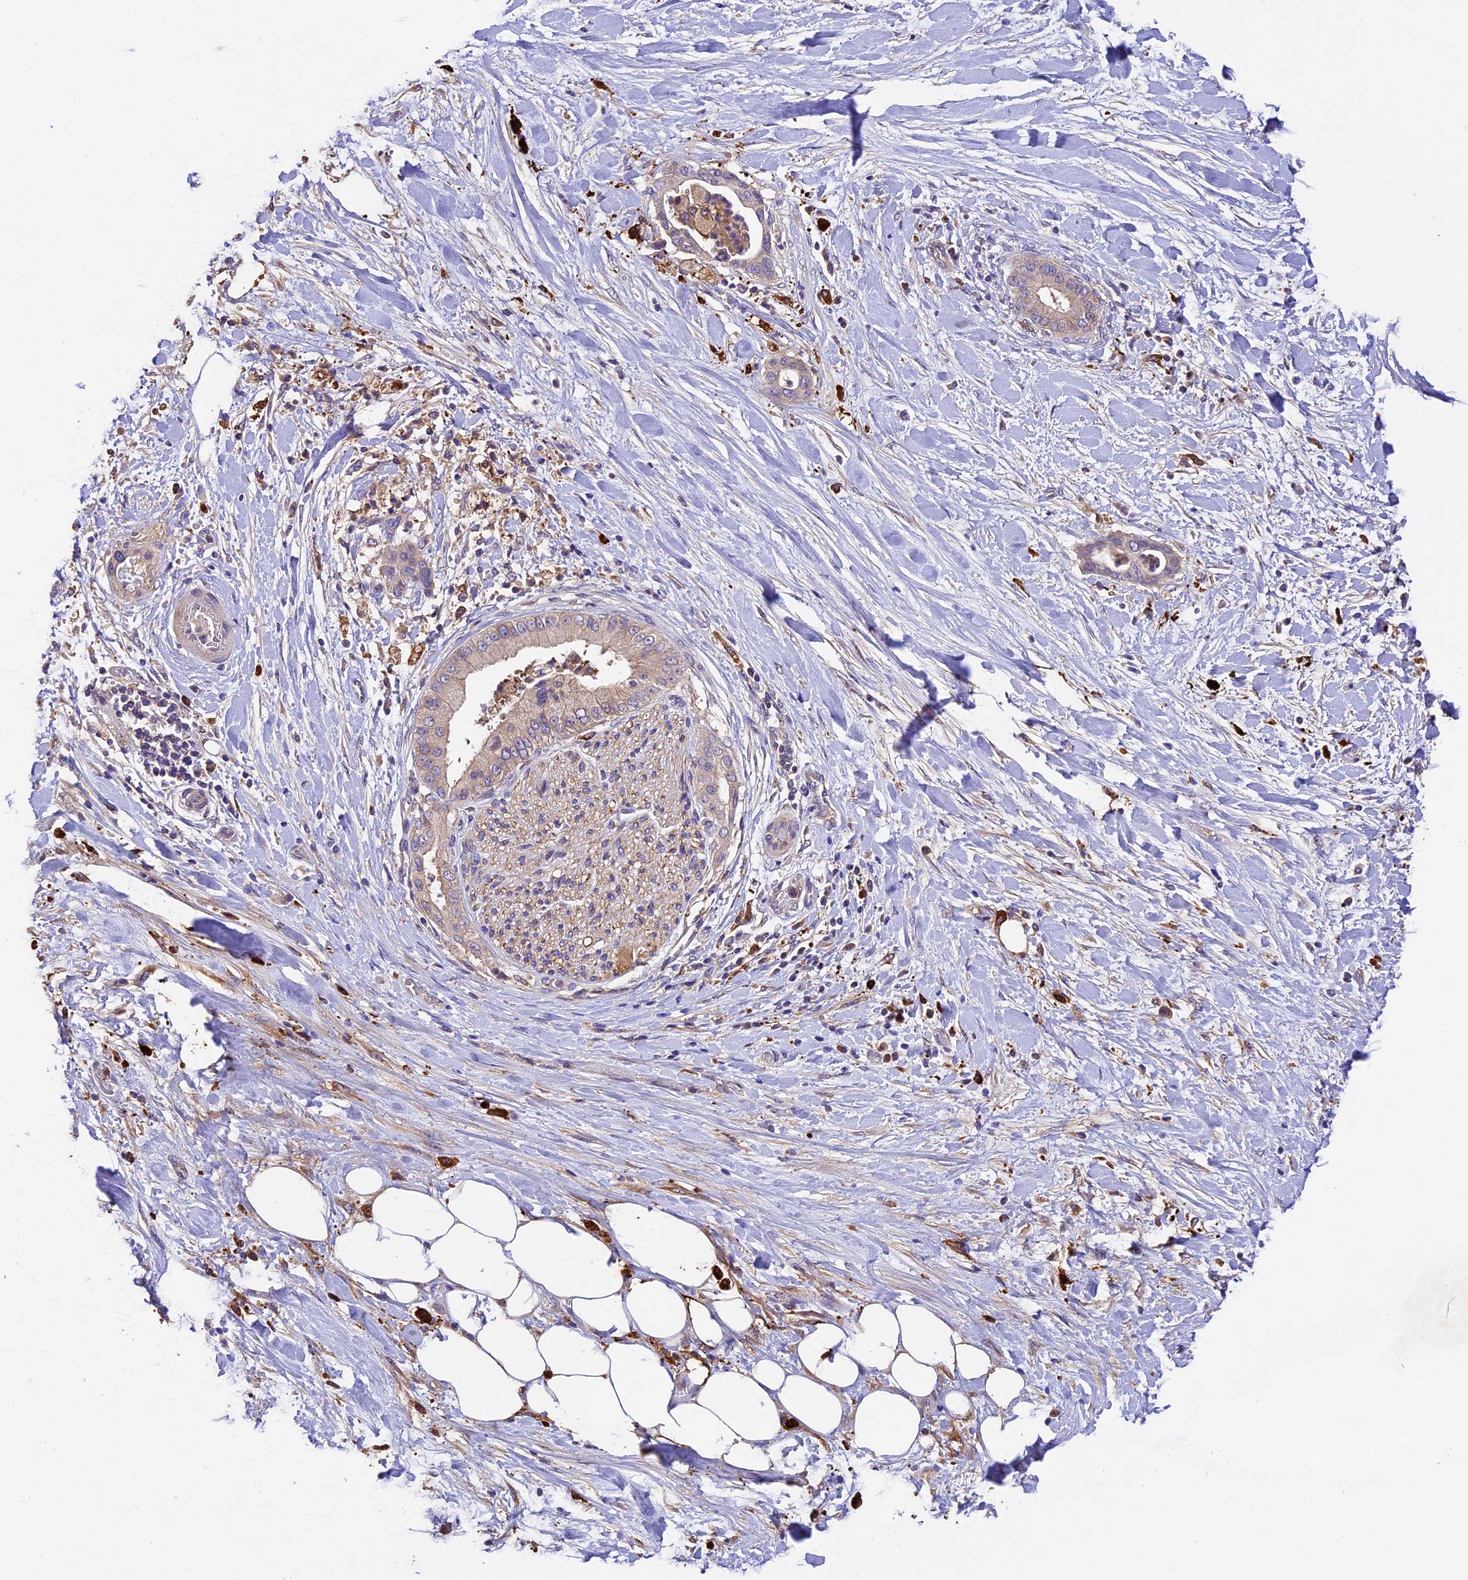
{"staining": {"intensity": "weak", "quantity": "25%-75%", "location": "cytoplasmic/membranous"}, "tissue": "liver cancer", "cell_type": "Tumor cells", "image_type": "cancer", "snomed": [{"axis": "morphology", "description": "Cholangiocarcinoma"}, {"axis": "topography", "description": "Liver"}], "caption": "Cholangiocarcinoma (liver) stained with a protein marker displays weak staining in tumor cells.", "gene": "CILP2", "patient": {"sex": "female", "age": 54}}